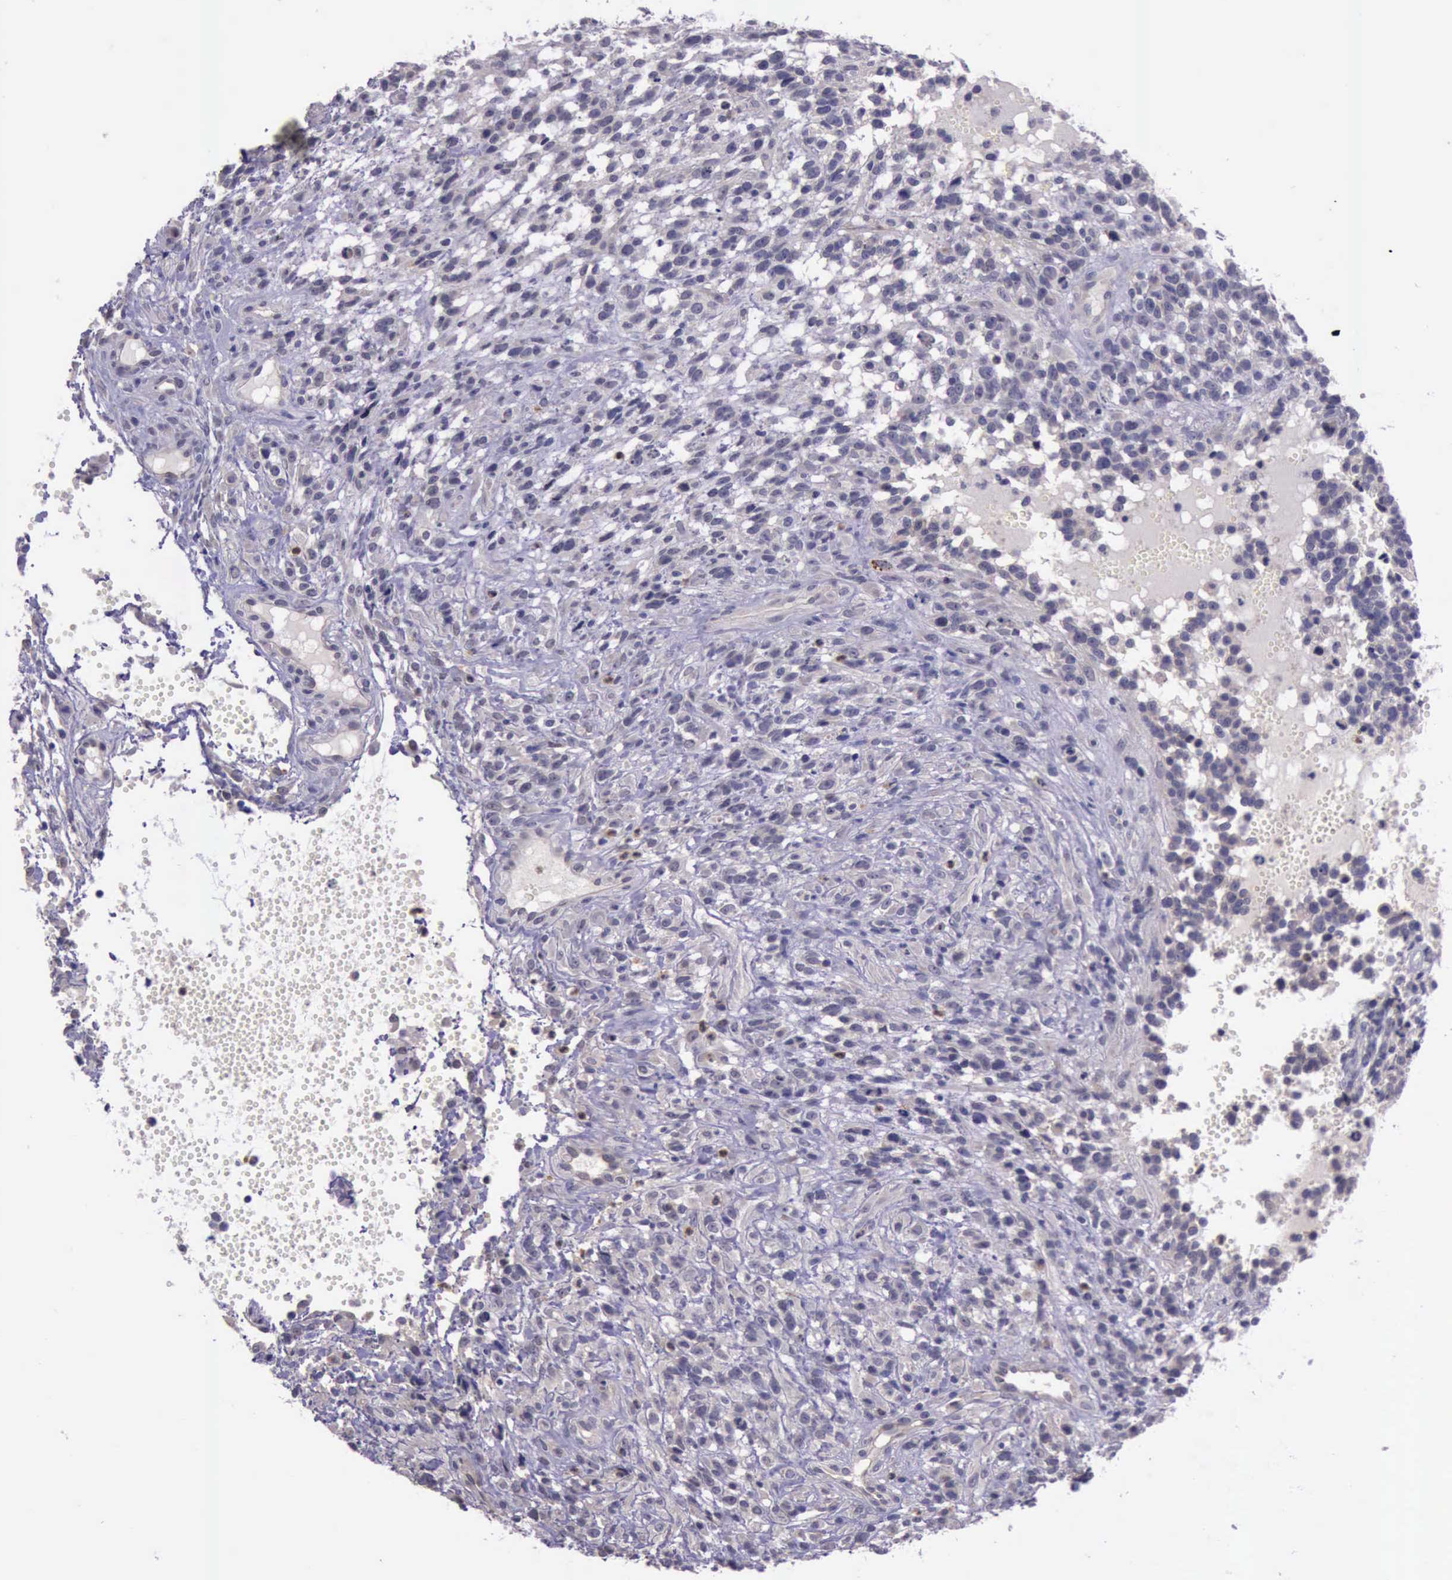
{"staining": {"intensity": "weak", "quantity": "25%-75%", "location": "cytoplasmic/membranous"}, "tissue": "glioma", "cell_type": "Tumor cells", "image_type": "cancer", "snomed": [{"axis": "morphology", "description": "Glioma, malignant, High grade"}, {"axis": "topography", "description": "Brain"}], "caption": "Malignant high-grade glioma stained with a brown dye reveals weak cytoplasmic/membranous positive staining in approximately 25%-75% of tumor cells.", "gene": "PLEK2", "patient": {"sex": "male", "age": 66}}